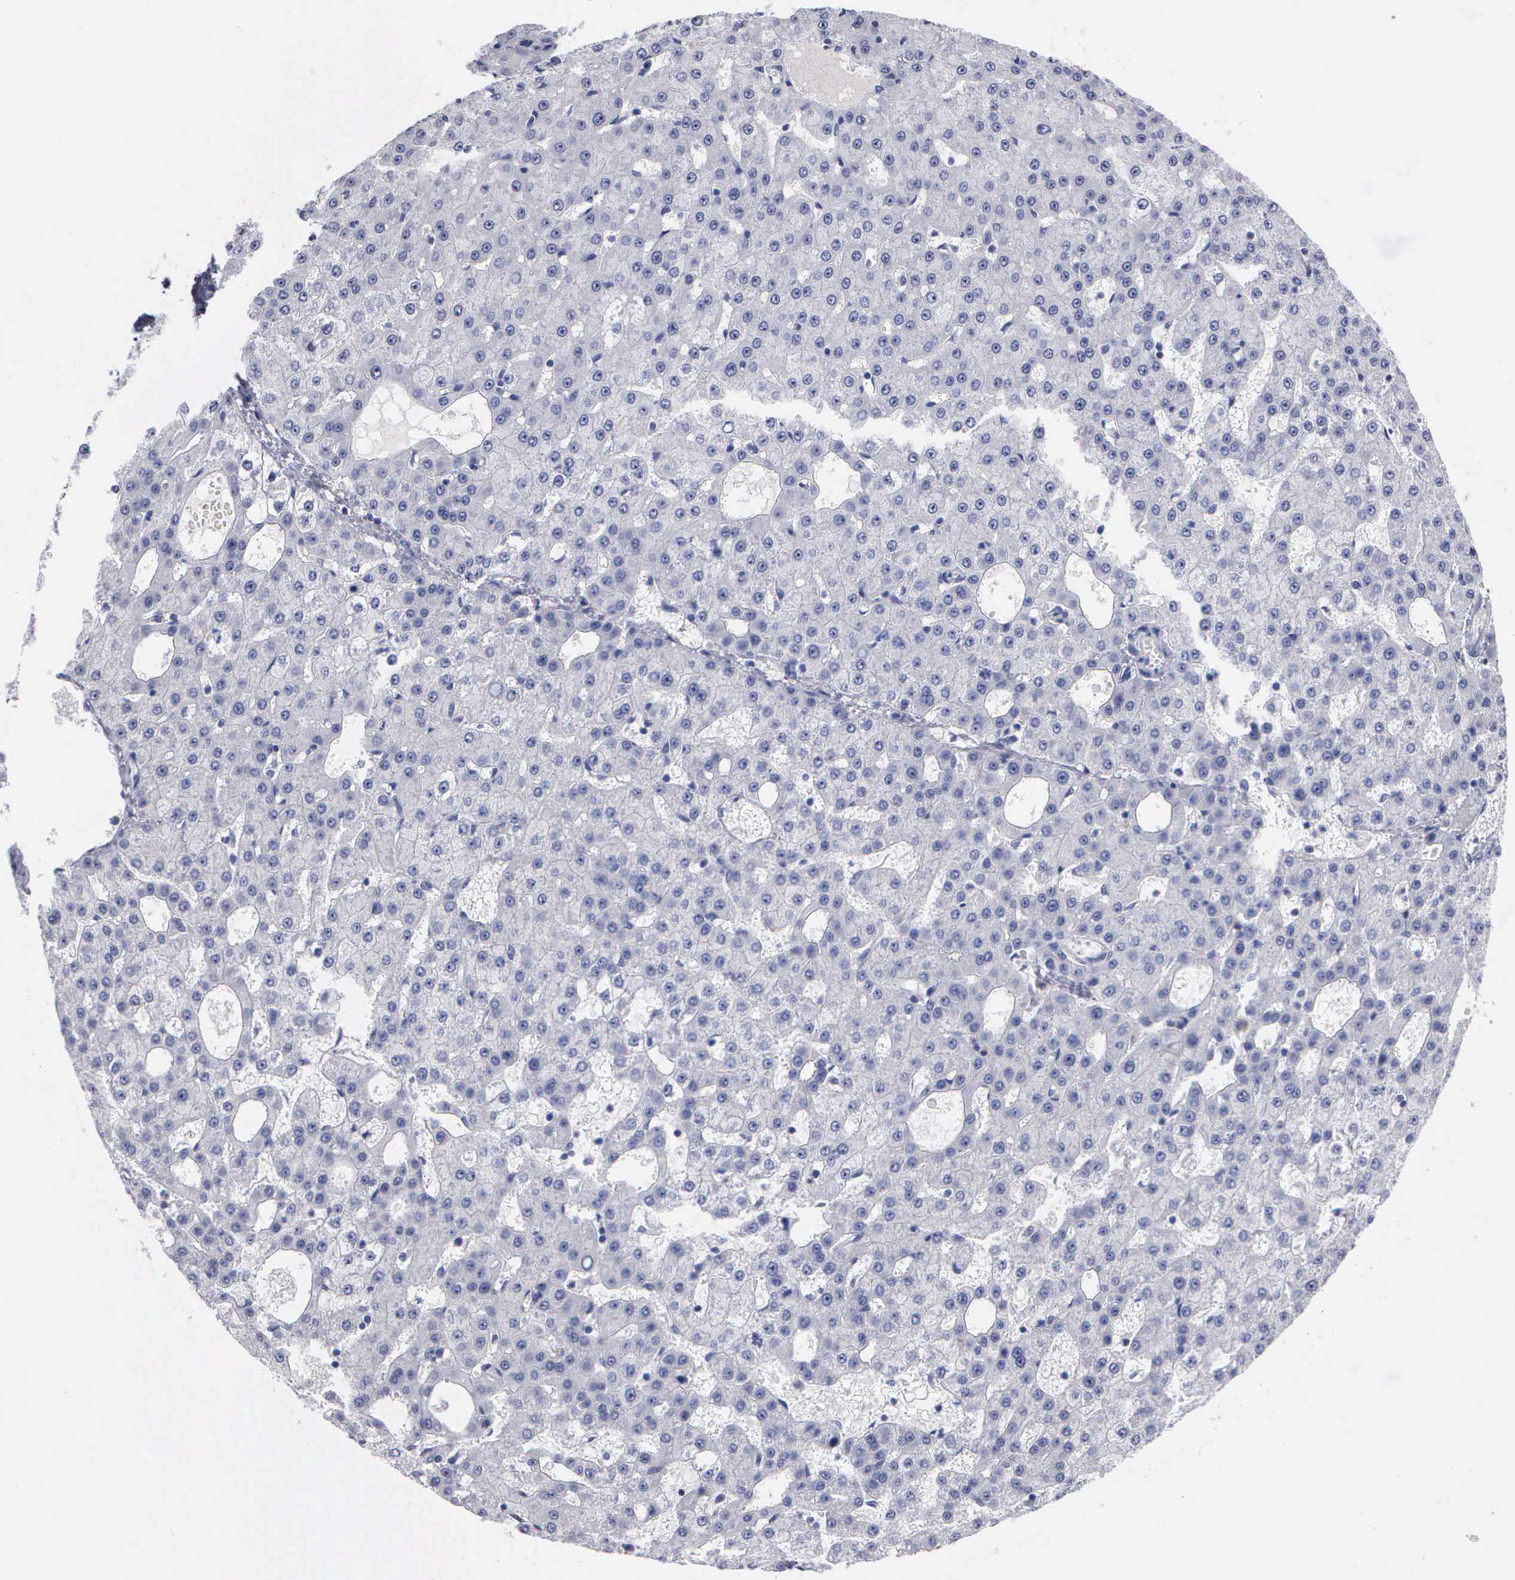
{"staining": {"intensity": "negative", "quantity": "none", "location": "none"}, "tissue": "liver cancer", "cell_type": "Tumor cells", "image_type": "cancer", "snomed": [{"axis": "morphology", "description": "Carcinoma, Hepatocellular, NOS"}, {"axis": "topography", "description": "Liver"}], "caption": "A high-resolution image shows immunohistochemistry (IHC) staining of liver hepatocellular carcinoma, which reveals no significant expression in tumor cells.", "gene": "CYP19A1", "patient": {"sex": "male", "age": 47}}